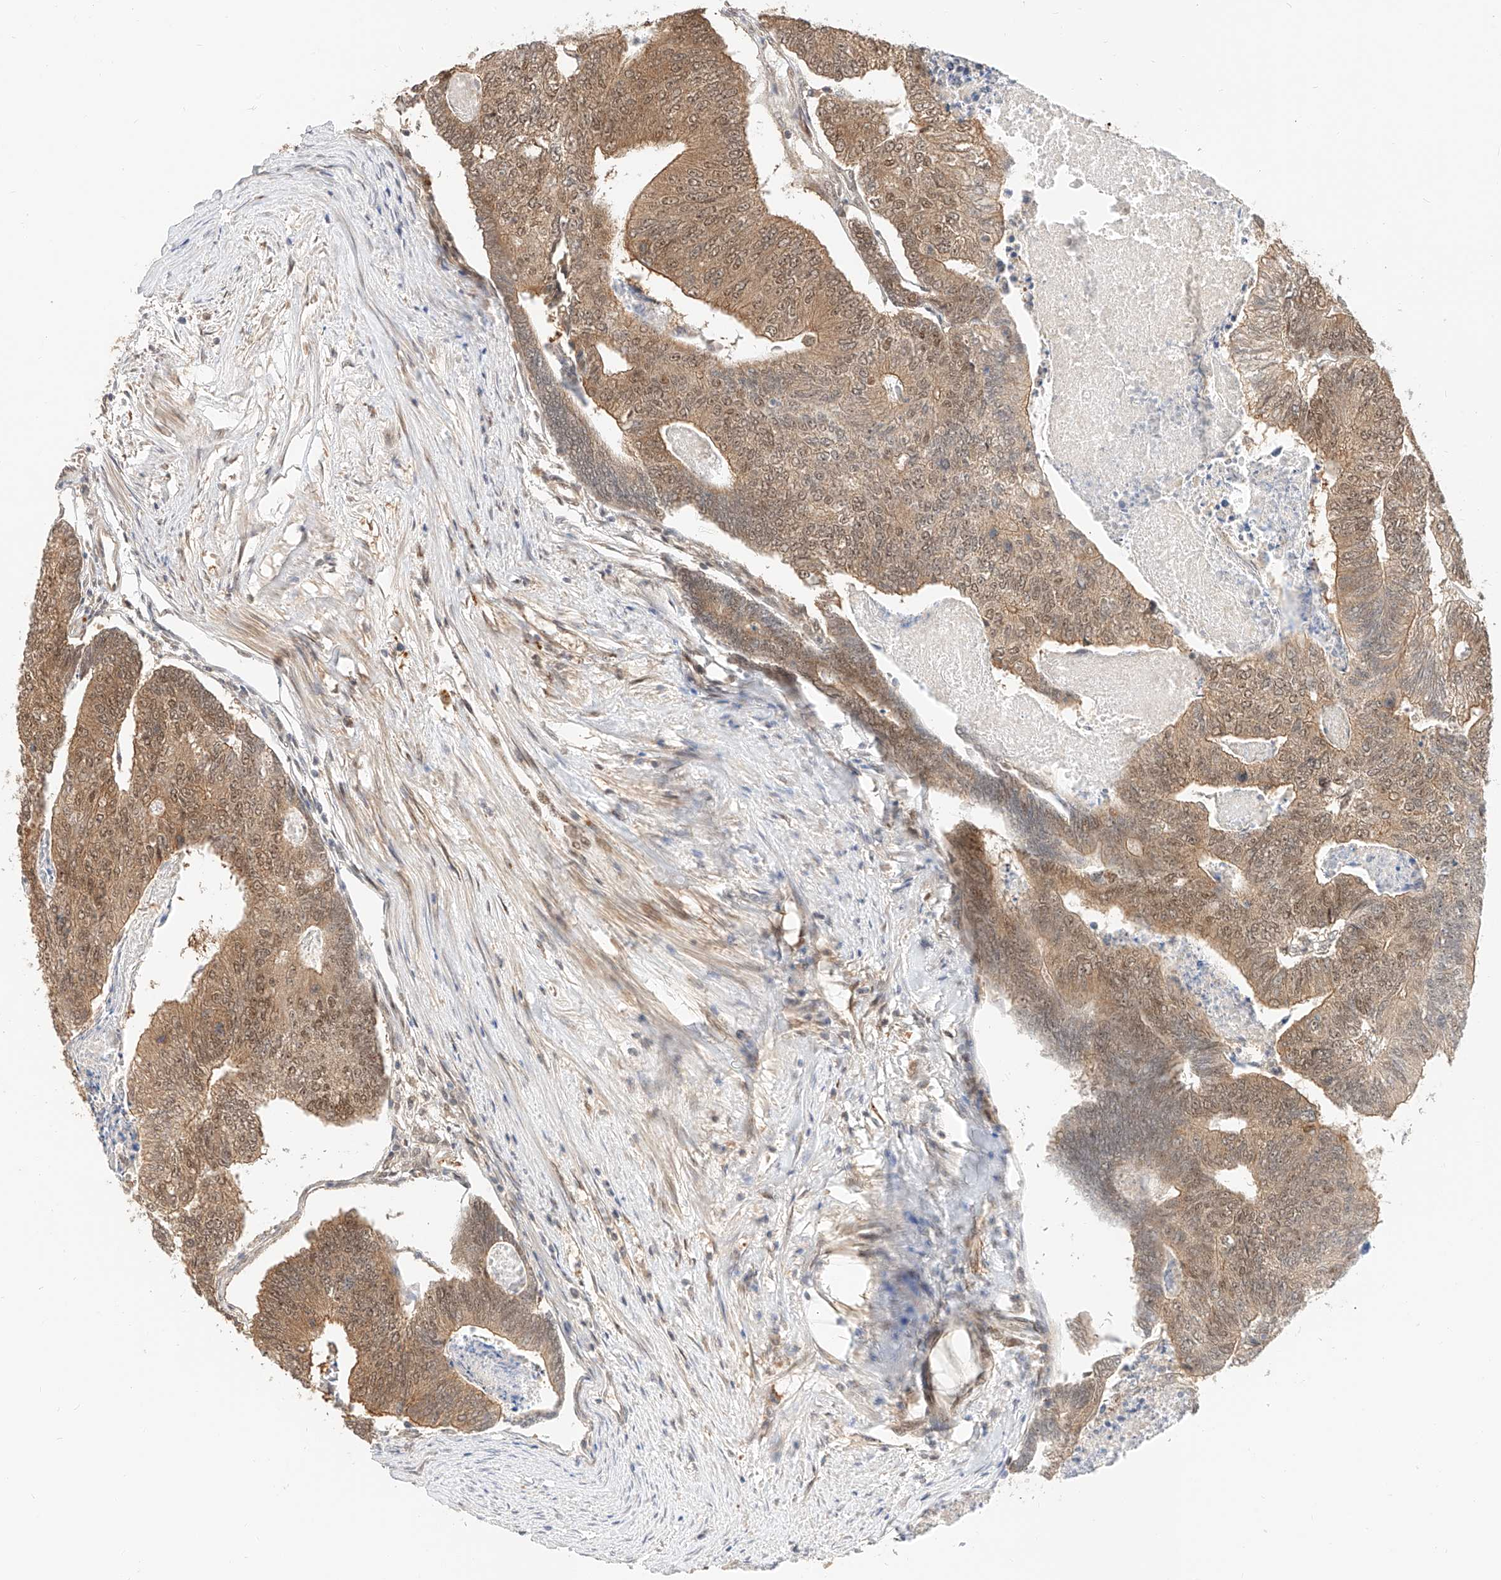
{"staining": {"intensity": "moderate", "quantity": ">75%", "location": "cytoplasmic/membranous,nuclear"}, "tissue": "colorectal cancer", "cell_type": "Tumor cells", "image_type": "cancer", "snomed": [{"axis": "morphology", "description": "Adenocarcinoma, NOS"}, {"axis": "topography", "description": "Colon"}], "caption": "Moderate cytoplasmic/membranous and nuclear protein expression is seen in approximately >75% of tumor cells in colorectal adenocarcinoma.", "gene": "EIF4H", "patient": {"sex": "female", "age": 67}}